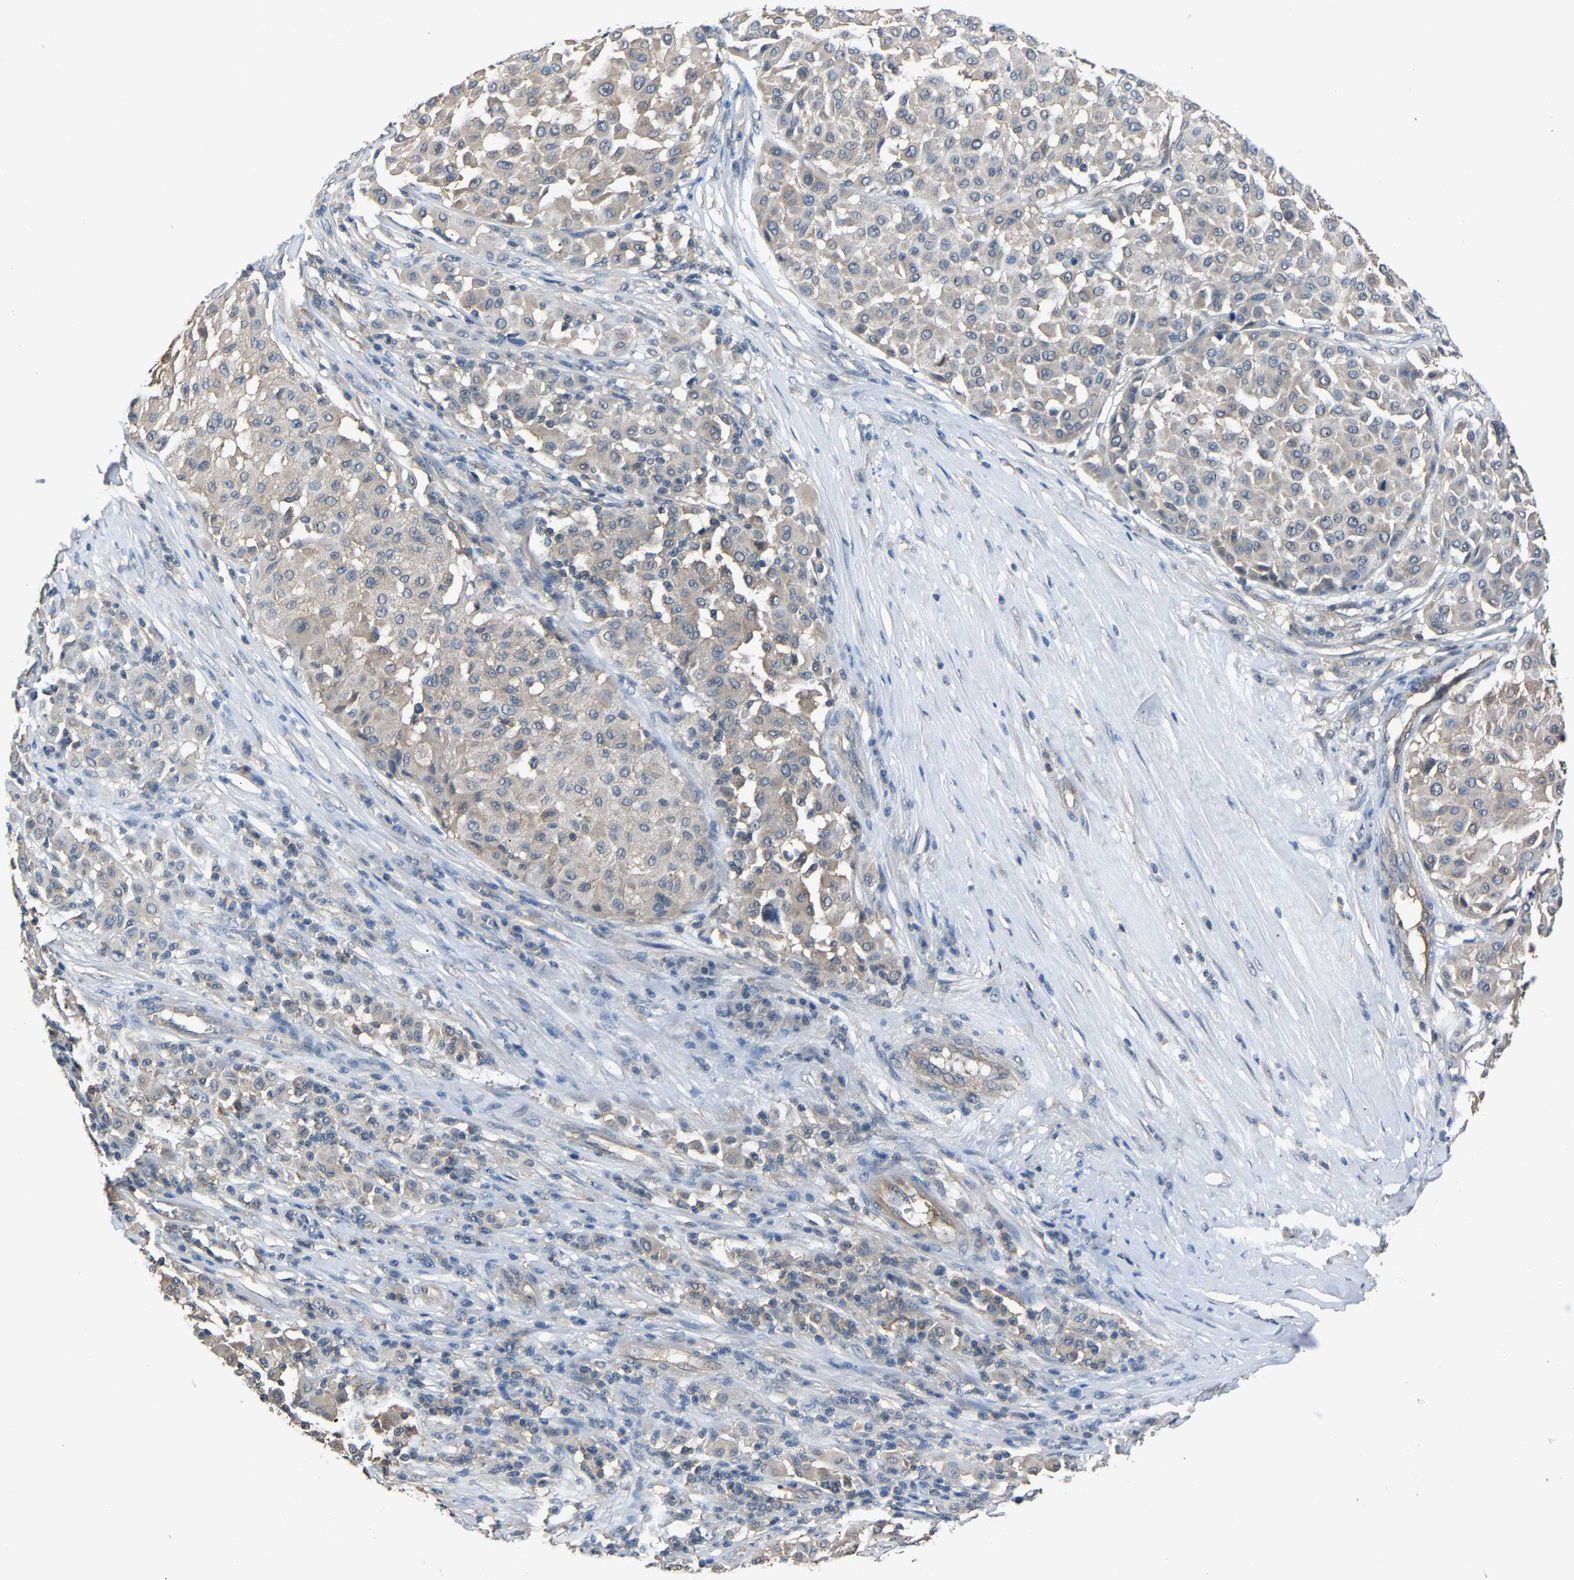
{"staining": {"intensity": "weak", "quantity": "<25%", "location": "cytoplasmic/membranous"}, "tissue": "melanoma", "cell_type": "Tumor cells", "image_type": "cancer", "snomed": [{"axis": "morphology", "description": "Malignant melanoma, Metastatic site"}, {"axis": "topography", "description": "Soft tissue"}], "caption": "Immunohistochemical staining of melanoma reveals no significant expression in tumor cells. (Brightfield microscopy of DAB IHC at high magnification).", "gene": "ABCC9", "patient": {"sex": "male", "age": 41}}